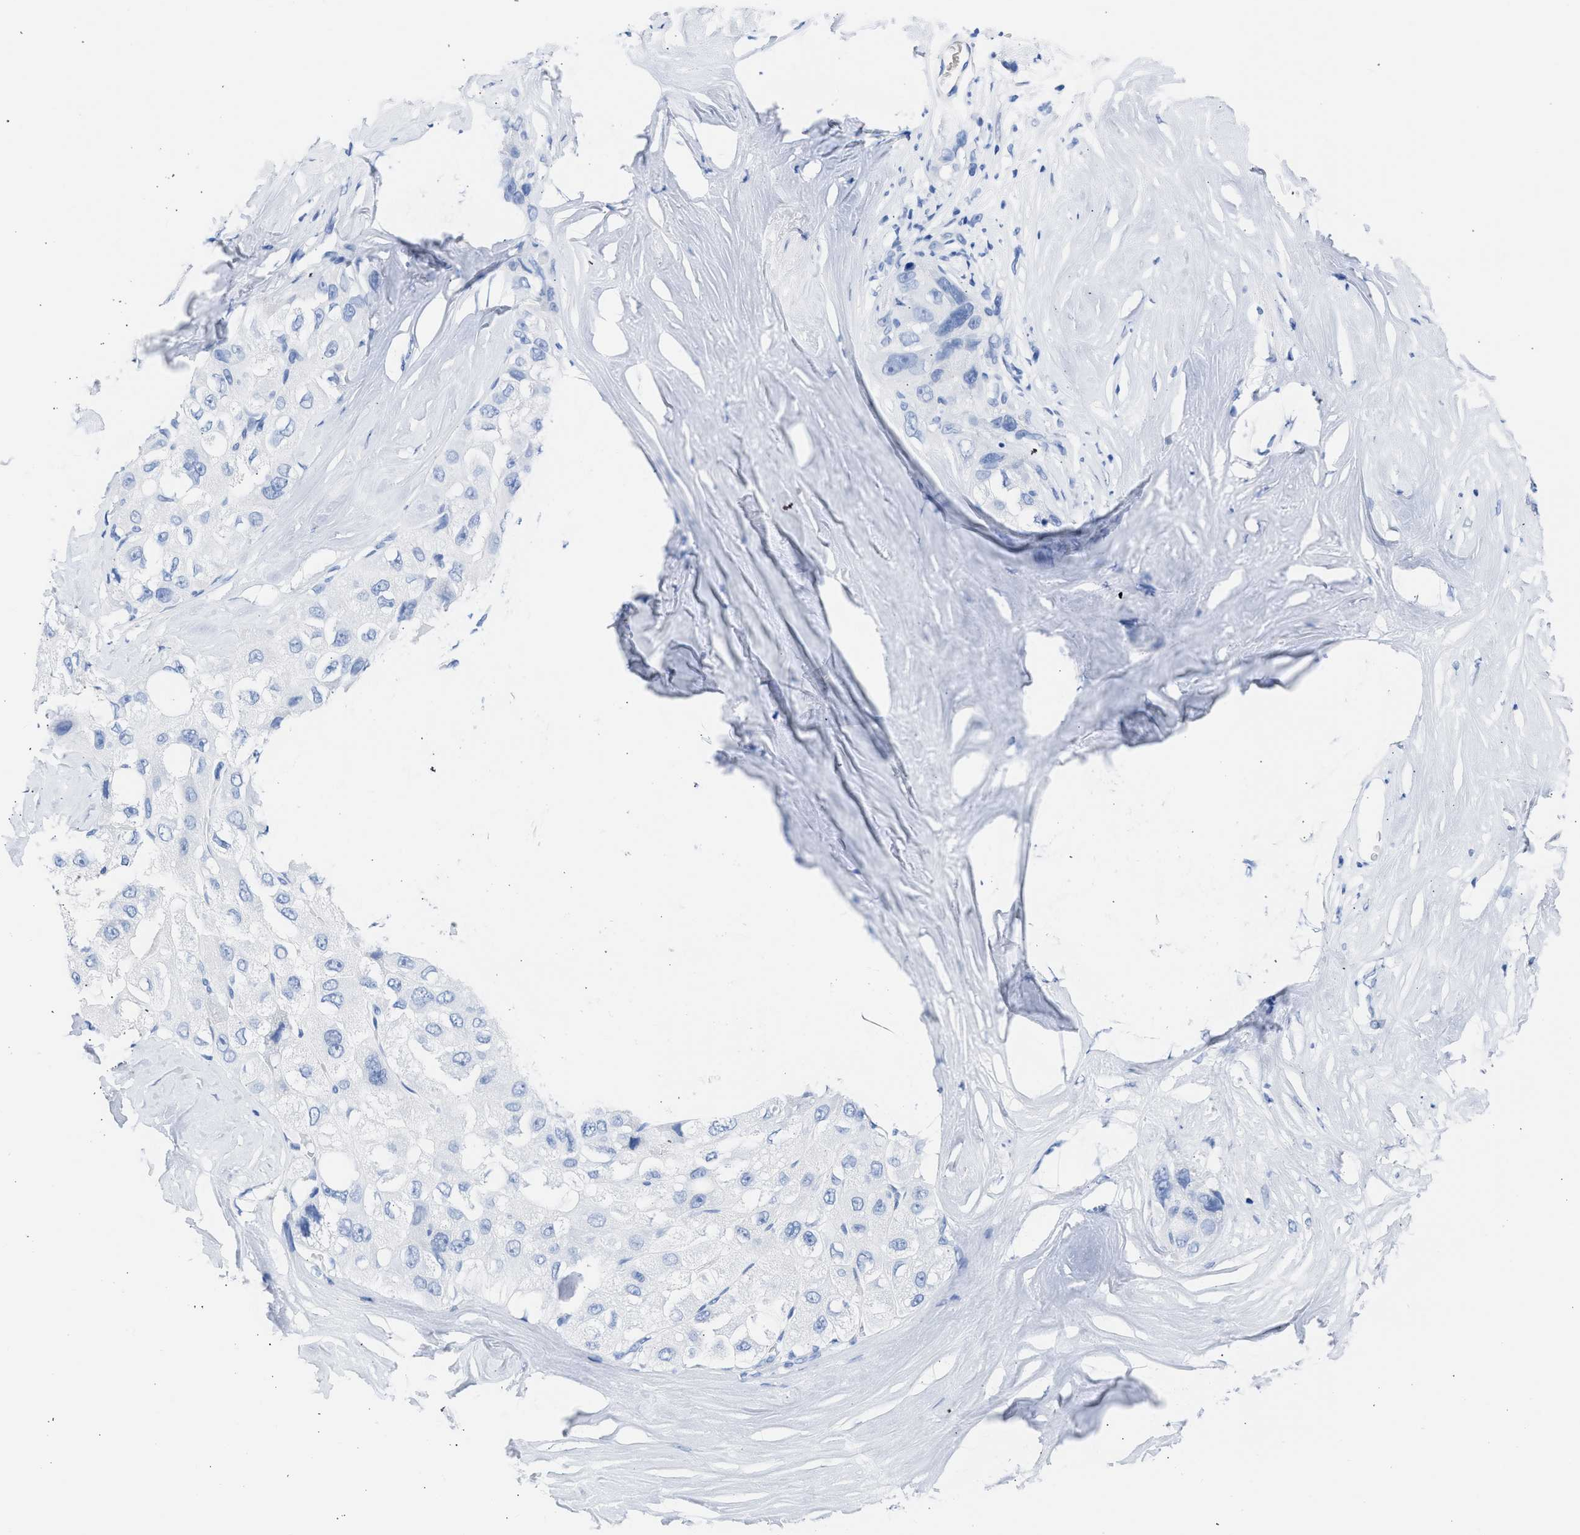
{"staining": {"intensity": "negative", "quantity": "none", "location": "none"}, "tissue": "liver cancer", "cell_type": "Tumor cells", "image_type": "cancer", "snomed": [{"axis": "morphology", "description": "Carcinoma, Hepatocellular, NOS"}, {"axis": "topography", "description": "Liver"}], "caption": "Liver hepatocellular carcinoma was stained to show a protein in brown. There is no significant expression in tumor cells.", "gene": "RSPH1", "patient": {"sex": "male", "age": 80}}